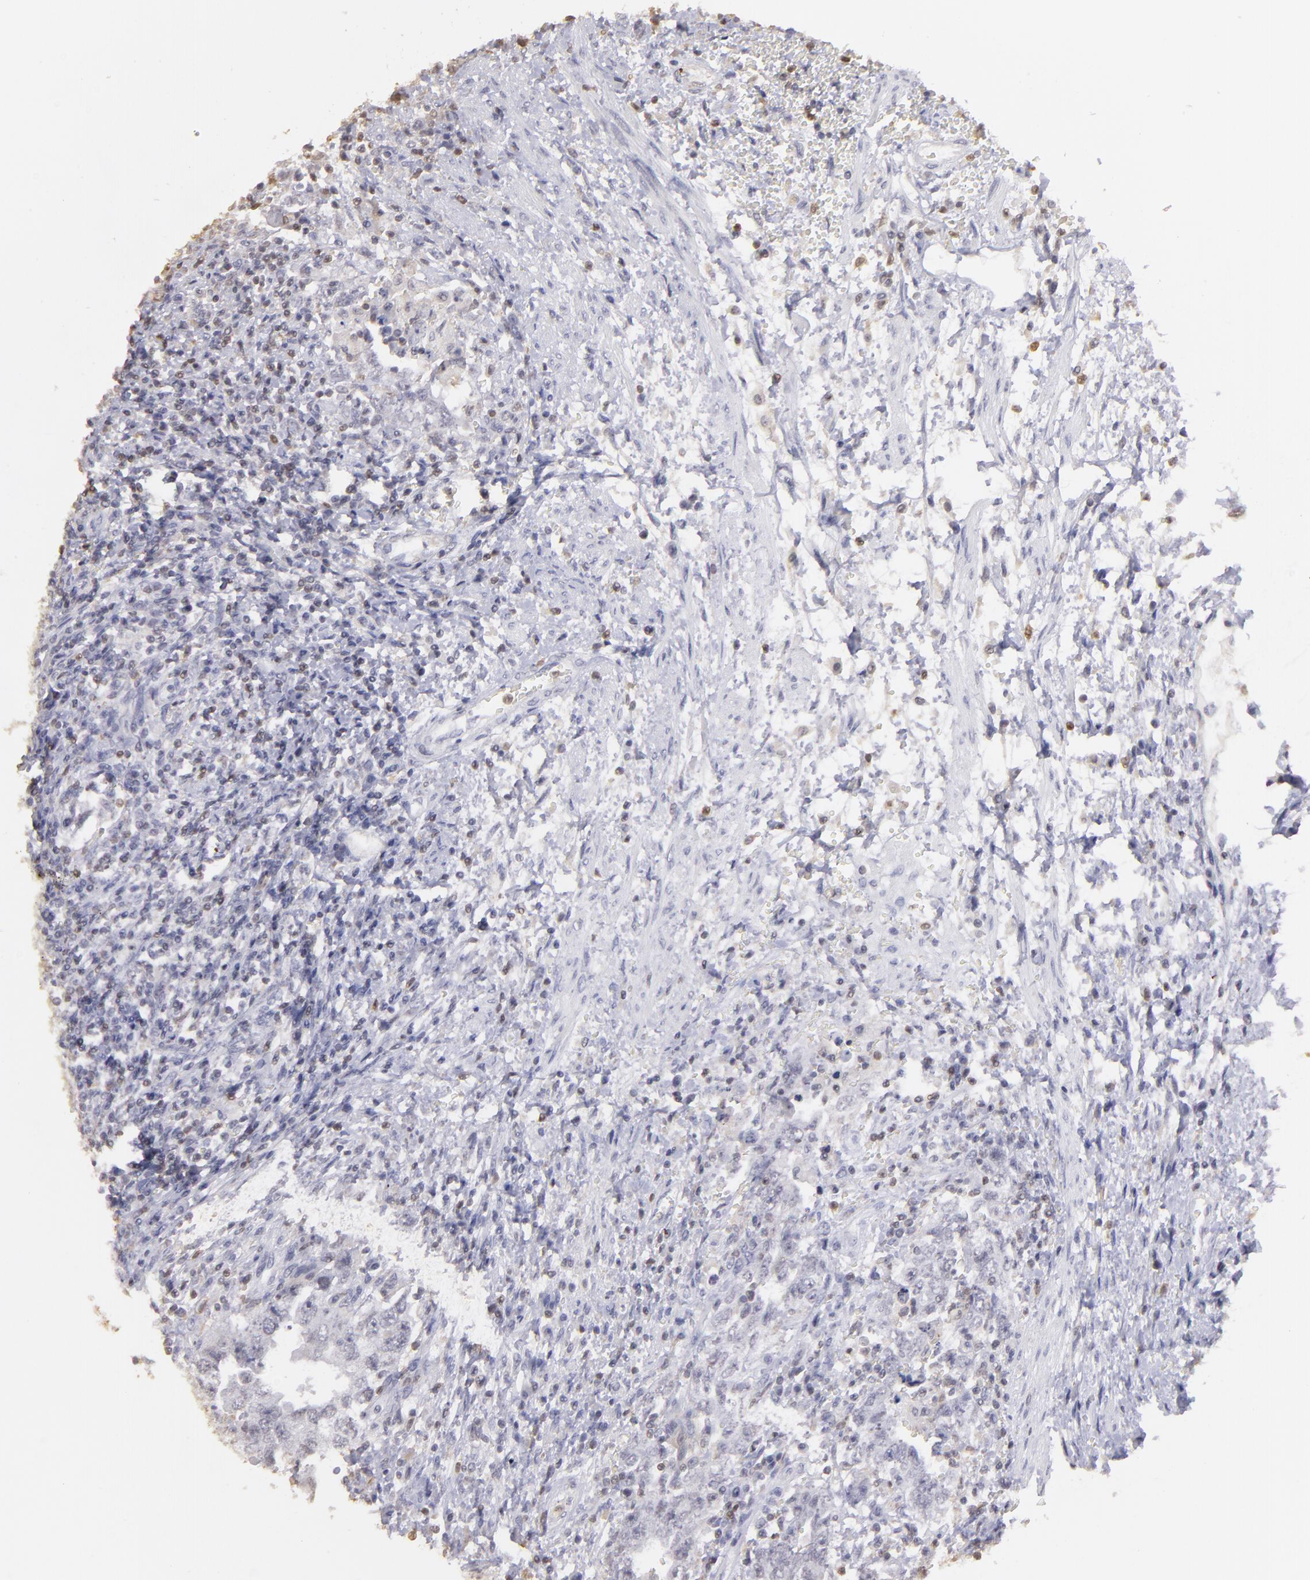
{"staining": {"intensity": "negative", "quantity": "none", "location": "none"}, "tissue": "testis cancer", "cell_type": "Tumor cells", "image_type": "cancer", "snomed": [{"axis": "morphology", "description": "Carcinoma, Embryonal, NOS"}, {"axis": "topography", "description": "Testis"}], "caption": "This is an IHC photomicrograph of testis cancer. There is no staining in tumor cells.", "gene": "S100A2", "patient": {"sex": "male", "age": 26}}